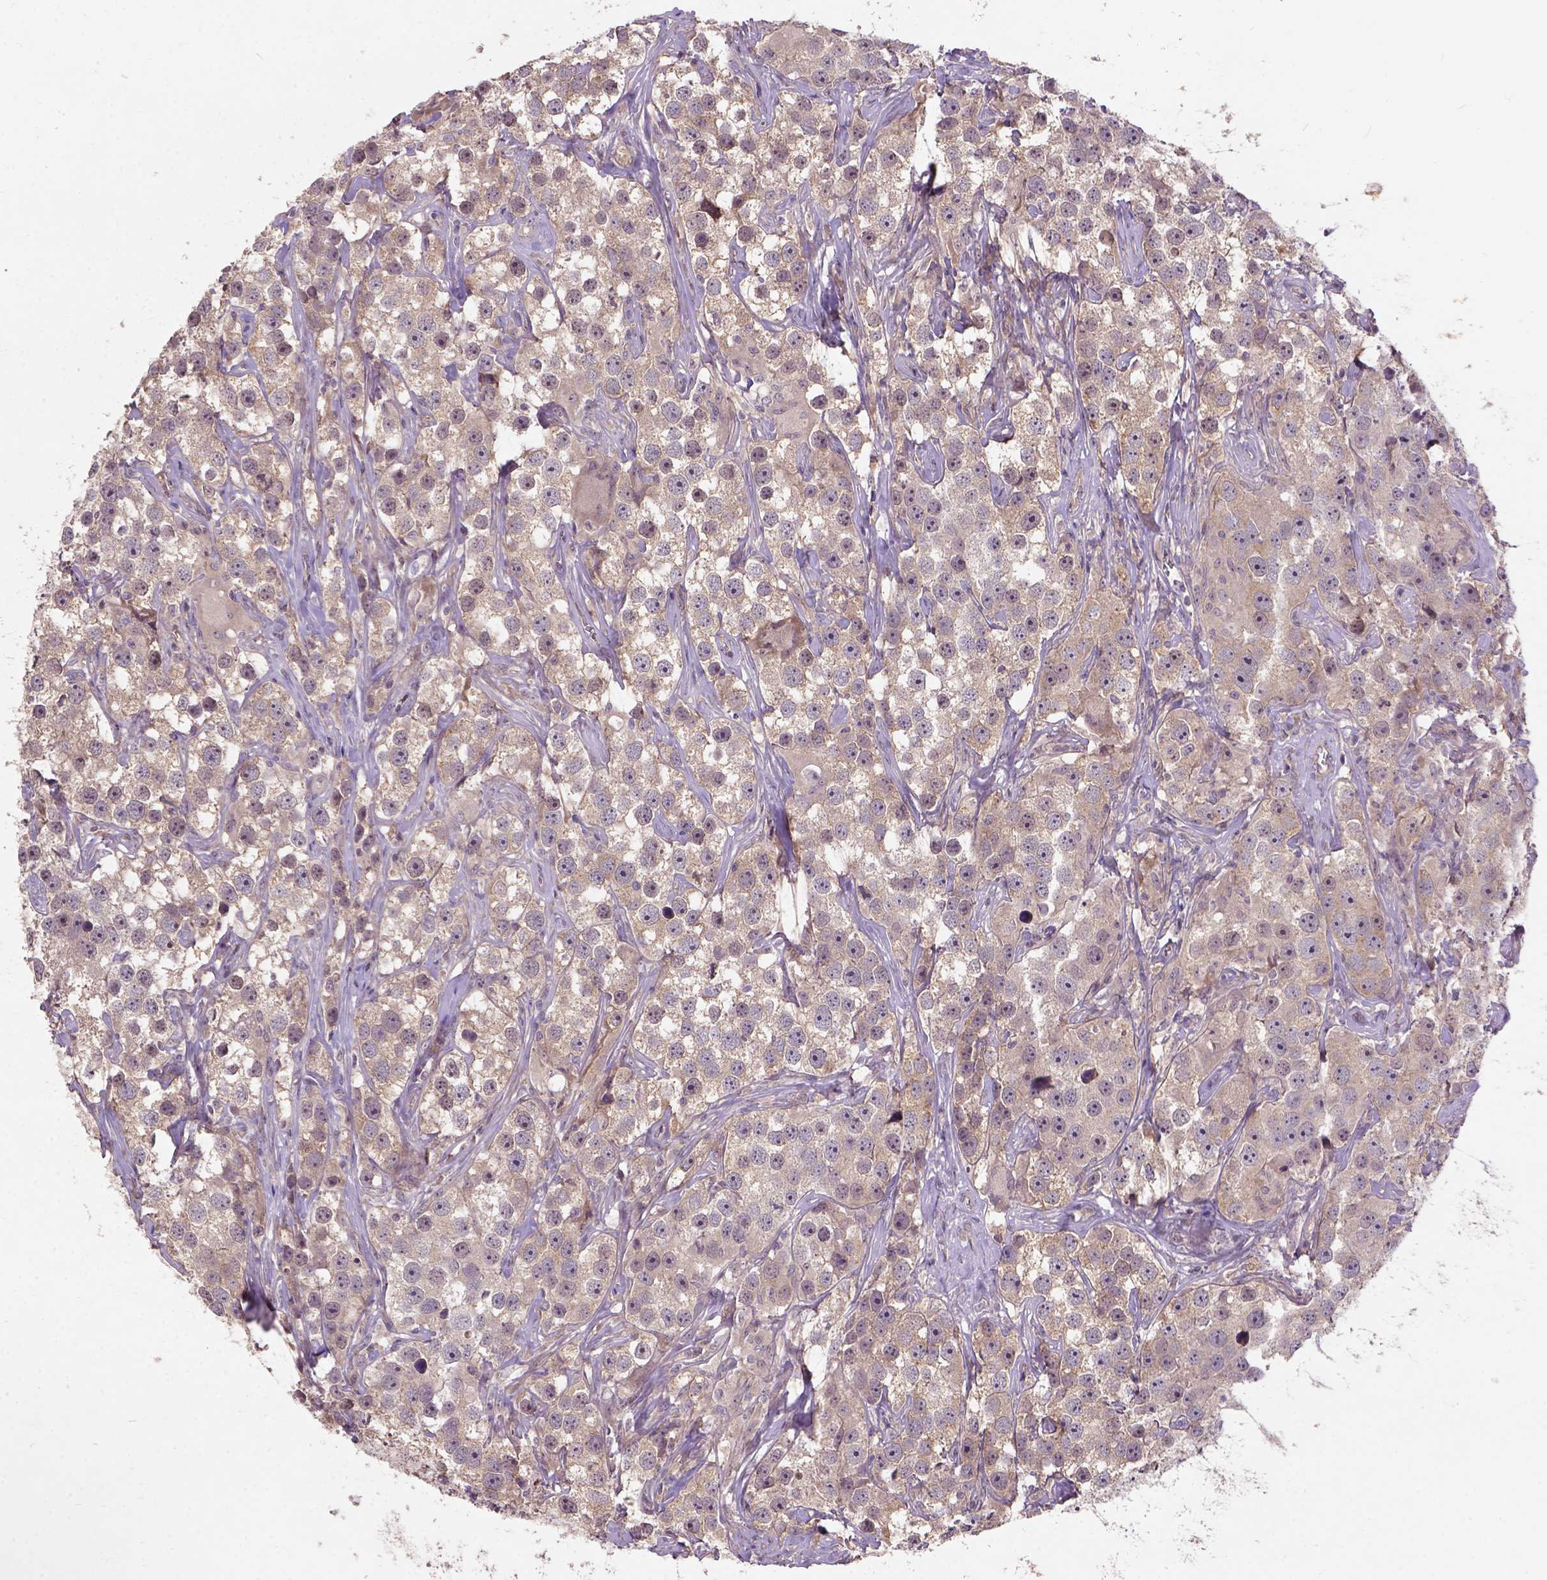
{"staining": {"intensity": "moderate", "quantity": ">75%", "location": "cytoplasmic/membranous"}, "tissue": "testis cancer", "cell_type": "Tumor cells", "image_type": "cancer", "snomed": [{"axis": "morphology", "description": "Seminoma, NOS"}, {"axis": "topography", "description": "Testis"}], "caption": "Testis cancer was stained to show a protein in brown. There is medium levels of moderate cytoplasmic/membranous positivity in approximately >75% of tumor cells. The staining was performed using DAB (3,3'-diaminobenzidine), with brown indicating positive protein expression. Nuclei are stained blue with hematoxylin.", "gene": "KBTBD8", "patient": {"sex": "male", "age": 49}}